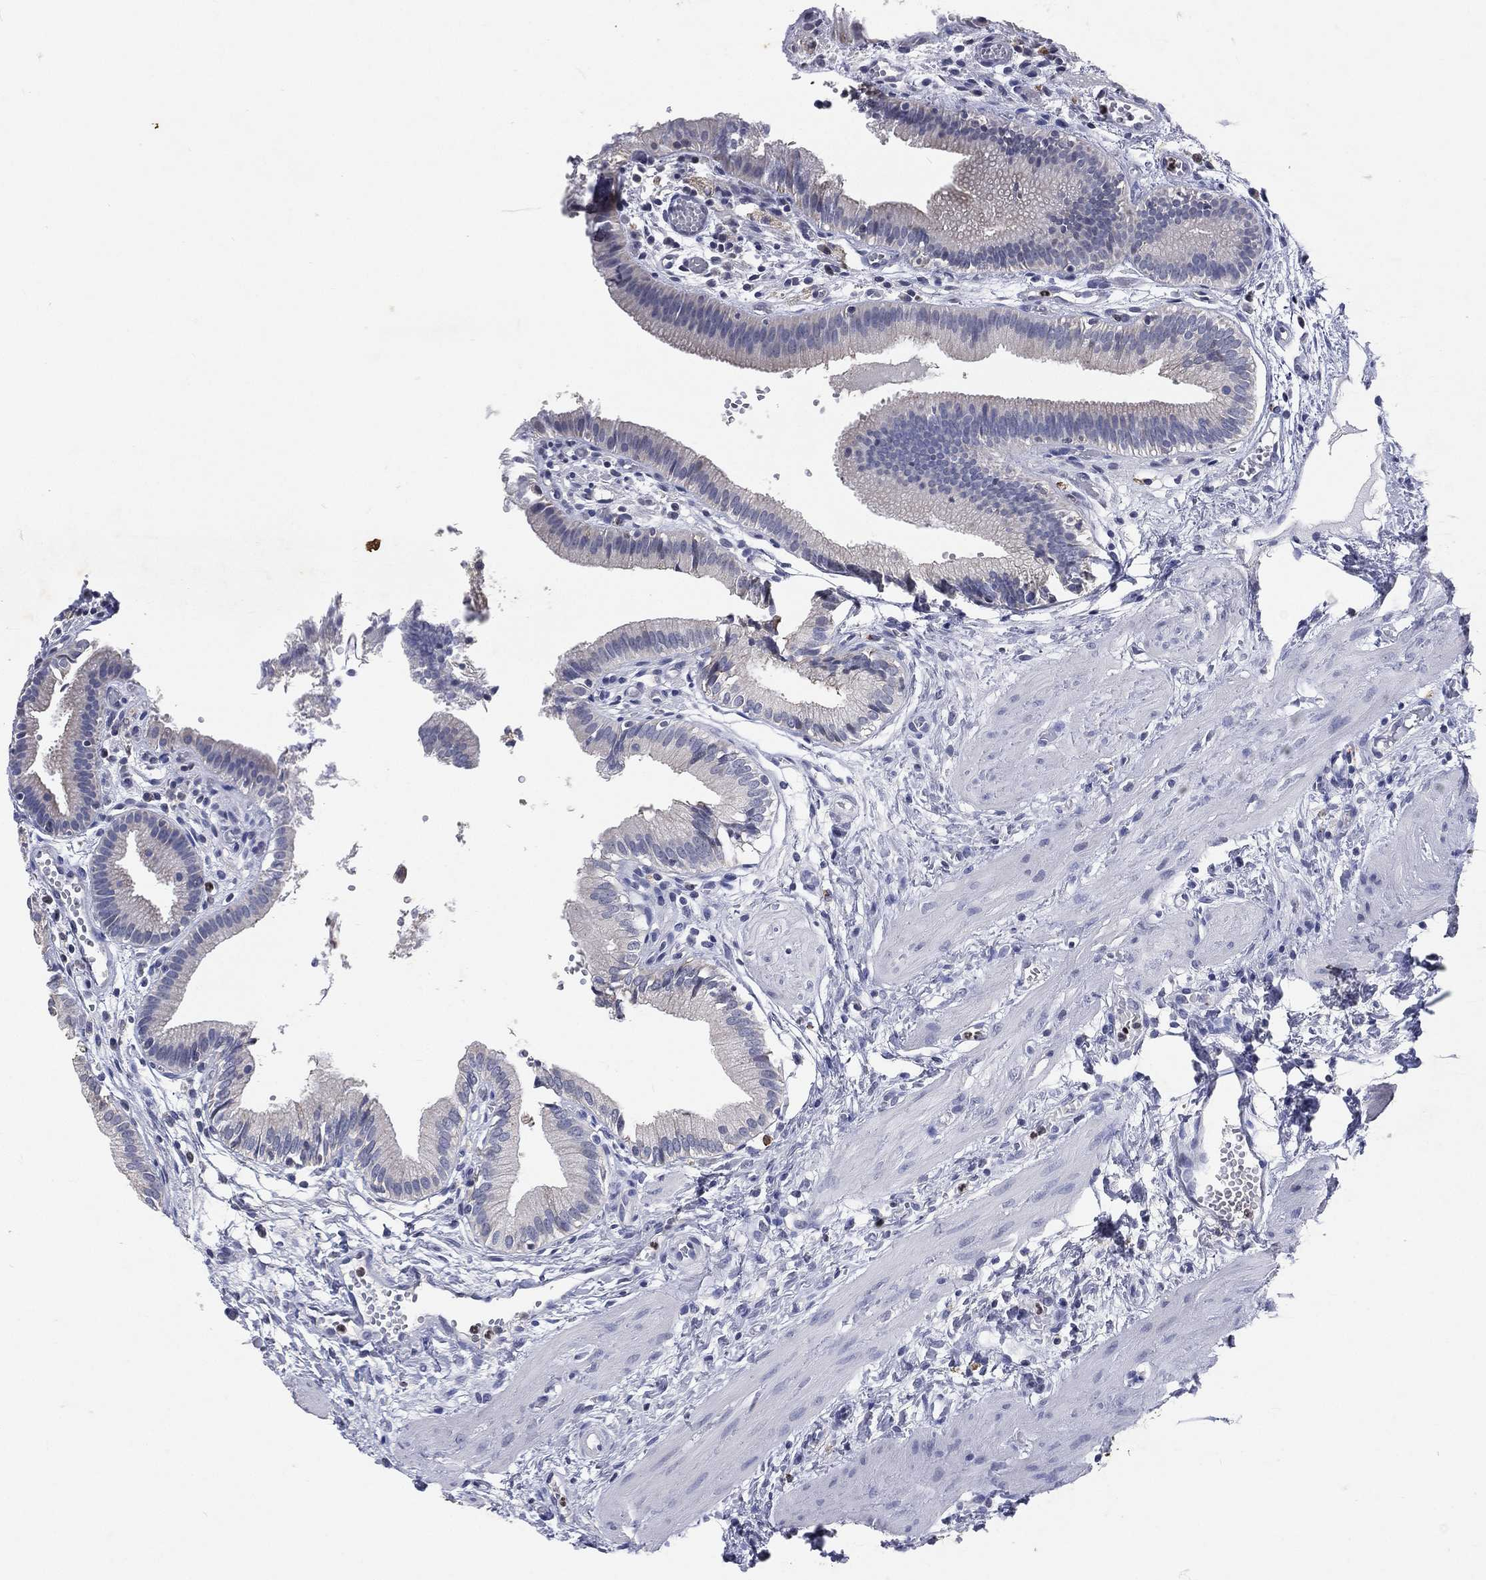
{"staining": {"intensity": "negative", "quantity": "none", "location": "none"}, "tissue": "gallbladder", "cell_type": "Glandular cells", "image_type": "normal", "snomed": [{"axis": "morphology", "description": "Normal tissue, NOS"}, {"axis": "topography", "description": "Gallbladder"}], "caption": "Histopathology image shows no significant protein expression in glandular cells of unremarkable gallbladder. (Stains: DAB immunohistochemistry with hematoxylin counter stain, Microscopy: brightfield microscopy at high magnification).", "gene": "SLC34A2", "patient": {"sex": "female", "age": 24}}